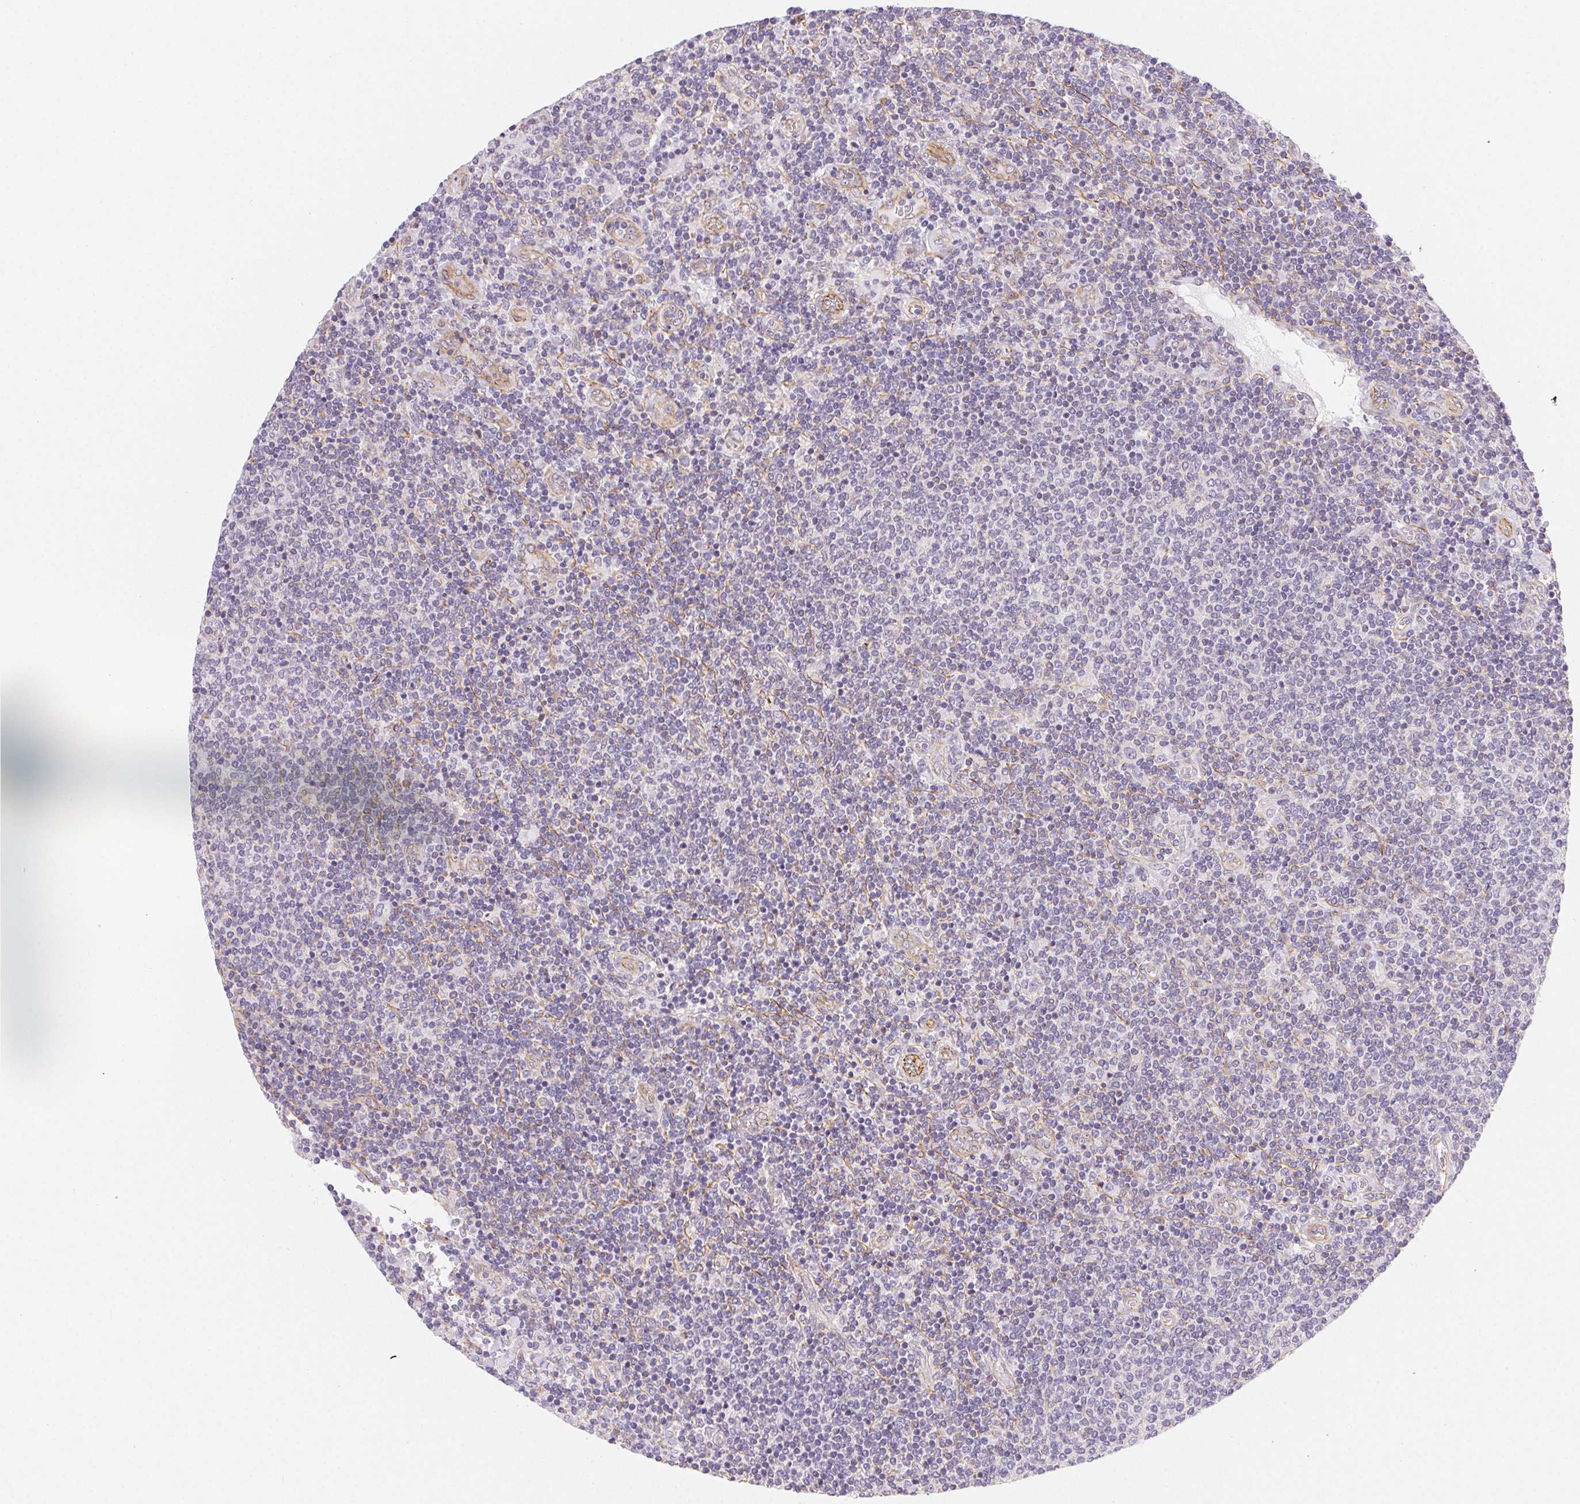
{"staining": {"intensity": "negative", "quantity": "none", "location": "none"}, "tissue": "lymphoma", "cell_type": "Tumor cells", "image_type": "cancer", "snomed": [{"axis": "morphology", "description": "Malignant lymphoma, non-Hodgkin's type, Low grade"}, {"axis": "topography", "description": "Lymph node"}], "caption": "Immunohistochemistry (IHC) photomicrograph of neoplastic tissue: malignant lymphoma, non-Hodgkin's type (low-grade) stained with DAB (3,3'-diaminobenzidine) exhibits no significant protein expression in tumor cells.", "gene": "CSN1S1", "patient": {"sex": "male", "age": 52}}